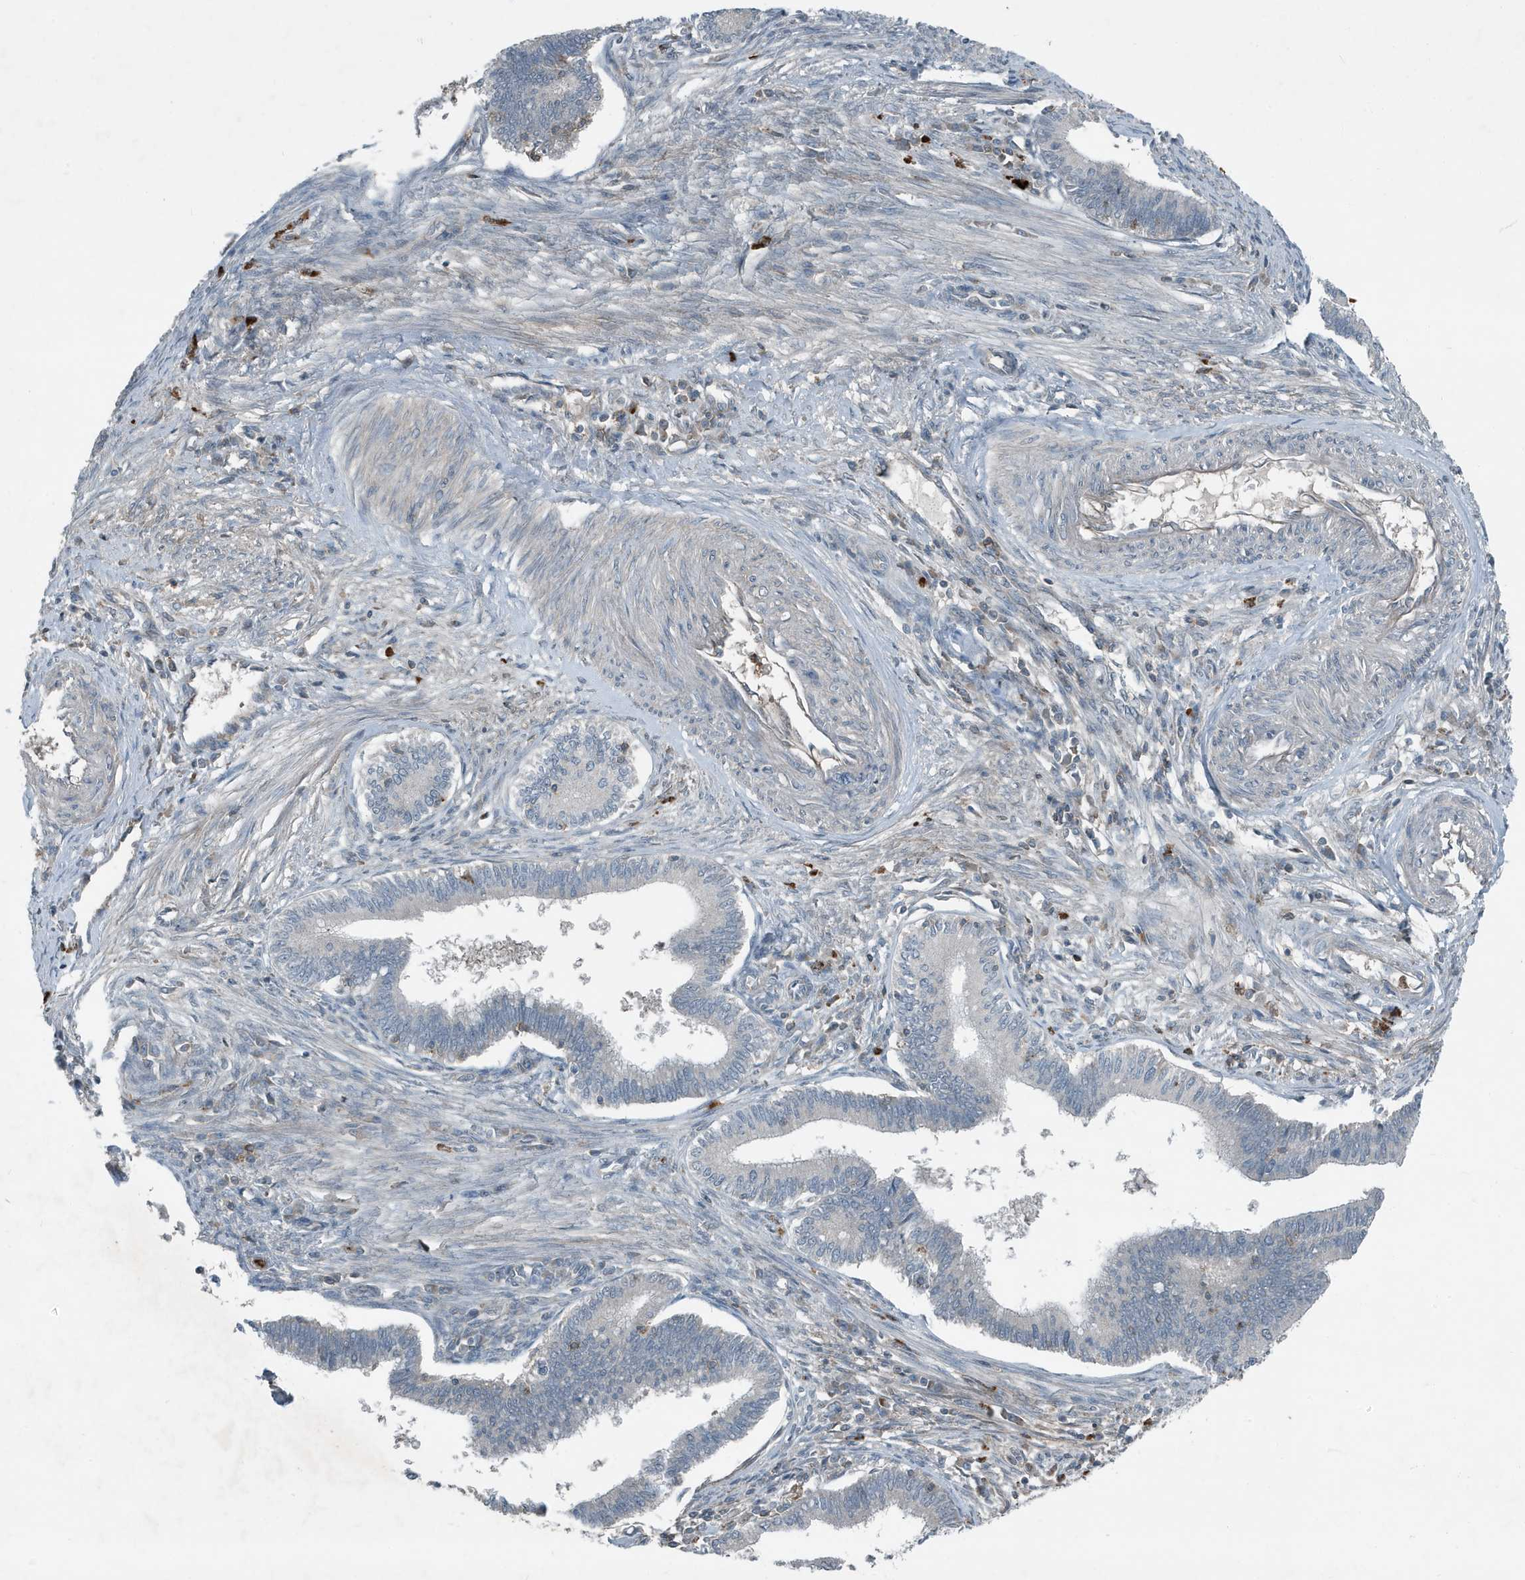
{"staining": {"intensity": "negative", "quantity": "none", "location": "none"}, "tissue": "cervical cancer", "cell_type": "Tumor cells", "image_type": "cancer", "snomed": [{"axis": "morphology", "description": "Adenocarcinoma, NOS"}, {"axis": "topography", "description": "Cervix"}], "caption": "Immunohistochemical staining of human cervical adenocarcinoma reveals no significant positivity in tumor cells.", "gene": "DAPP1", "patient": {"sex": "female", "age": 36}}